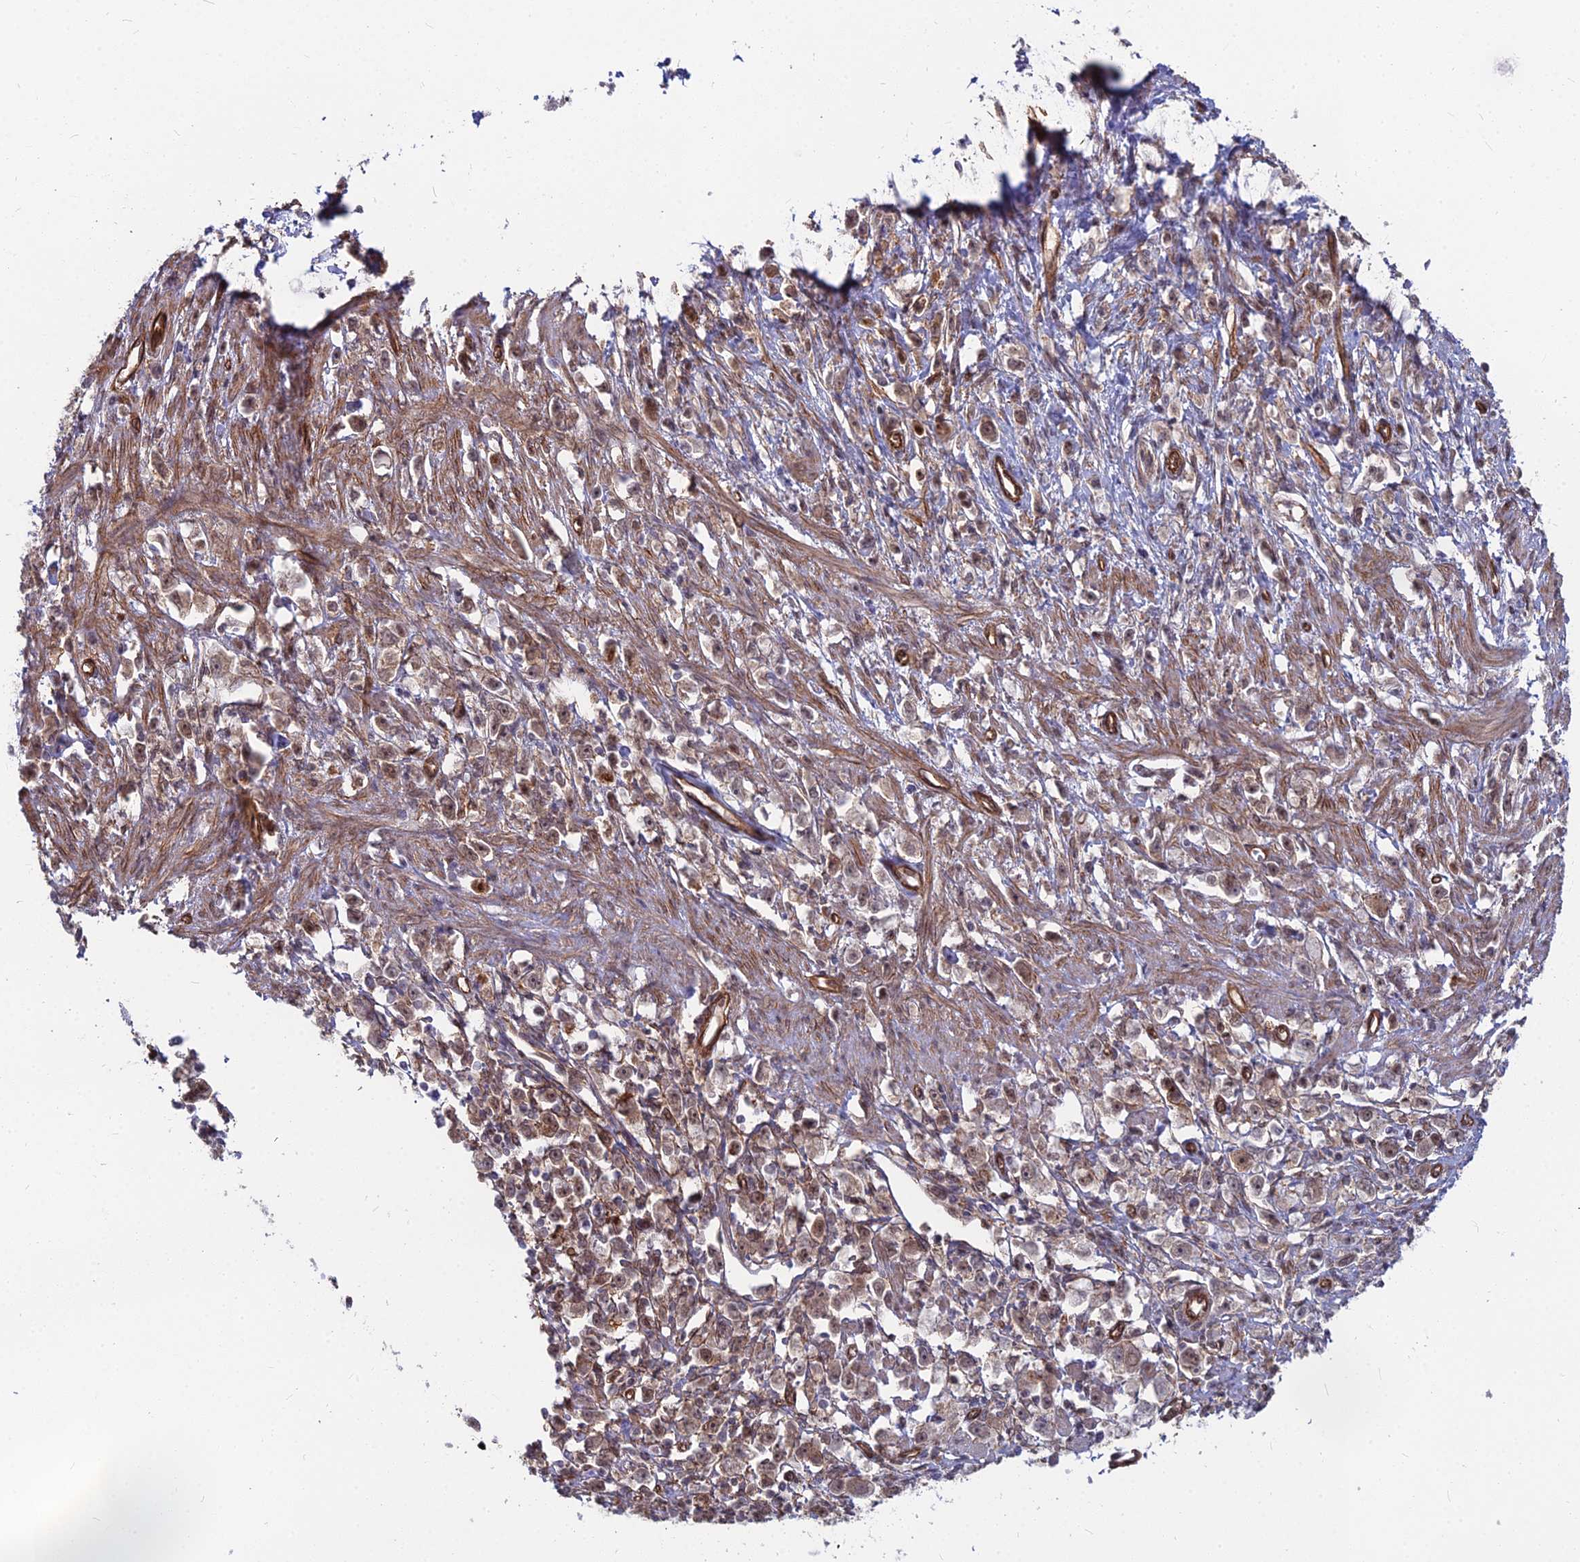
{"staining": {"intensity": "moderate", "quantity": "<25%", "location": "nuclear"}, "tissue": "stomach cancer", "cell_type": "Tumor cells", "image_type": "cancer", "snomed": [{"axis": "morphology", "description": "Adenocarcinoma, NOS"}, {"axis": "topography", "description": "Stomach"}], "caption": "Stomach adenocarcinoma was stained to show a protein in brown. There is low levels of moderate nuclear staining in approximately <25% of tumor cells.", "gene": "YJU2", "patient": {"sex": "female", "age": 59}}